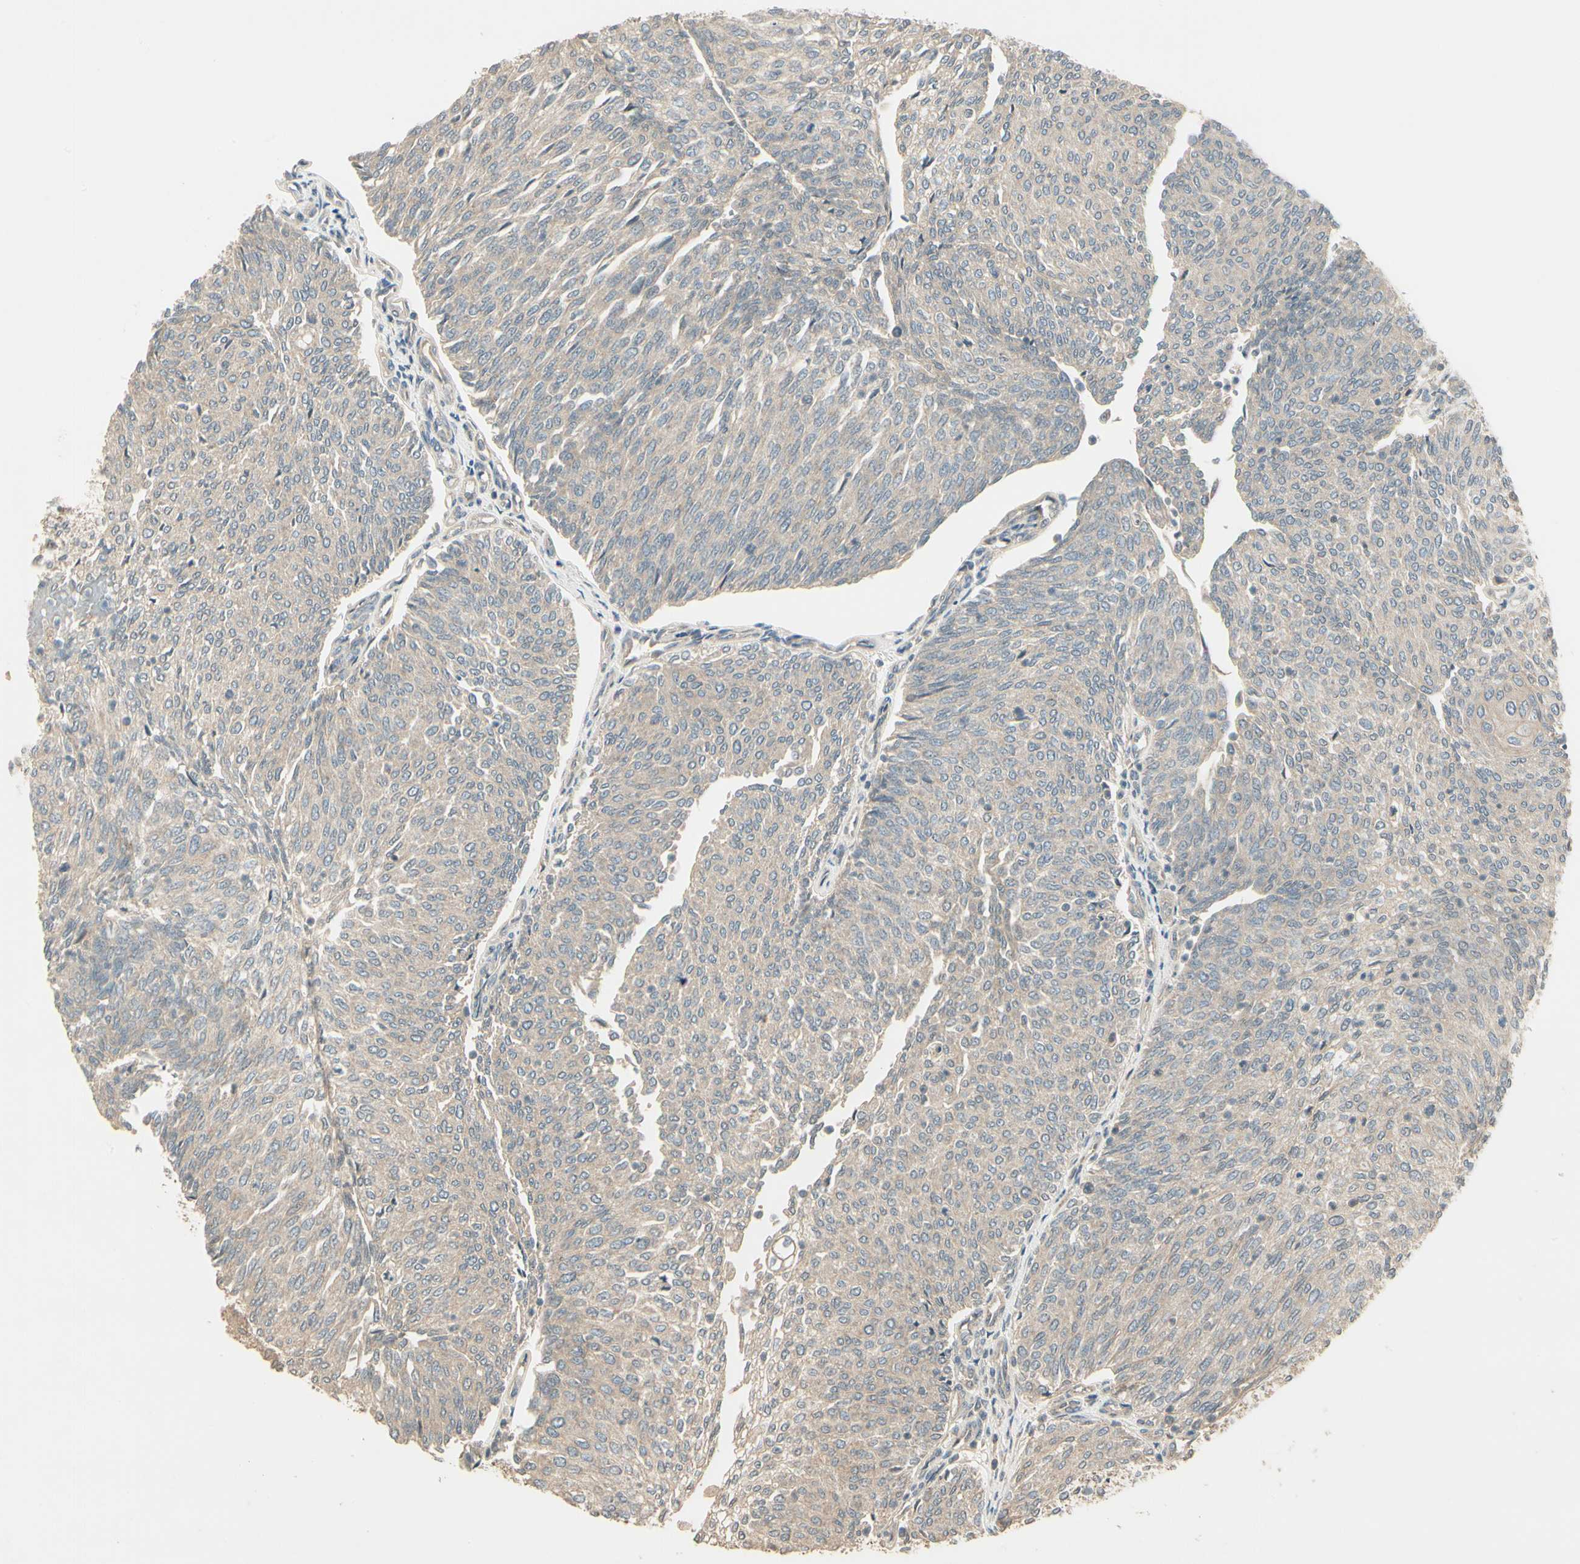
{"staining": {"intensity": "weak", "quantity": ">75%", "location": "cytoplasmic/membranous"}, "tissue": "urothelial cancer", "cell_type": "Tumor cells", "image_type": "cancer", "snomed": [{"axis": "morphology", "description": "Urothelial carcinoma, Low grade"}, {"axis": "topography", "description": "Urinary bladder"}], "caption": "This micrograph reveals urothelial cancer stained with immunohistochemistry (IHC) to label a protein in brown. The cytoplasmic/membranous of tumor cells show weak positivity for the protein. Nuclei are counter-stained blue.", "gene": "ACVR1", "patient": {"sex": "female", "age": 79}}